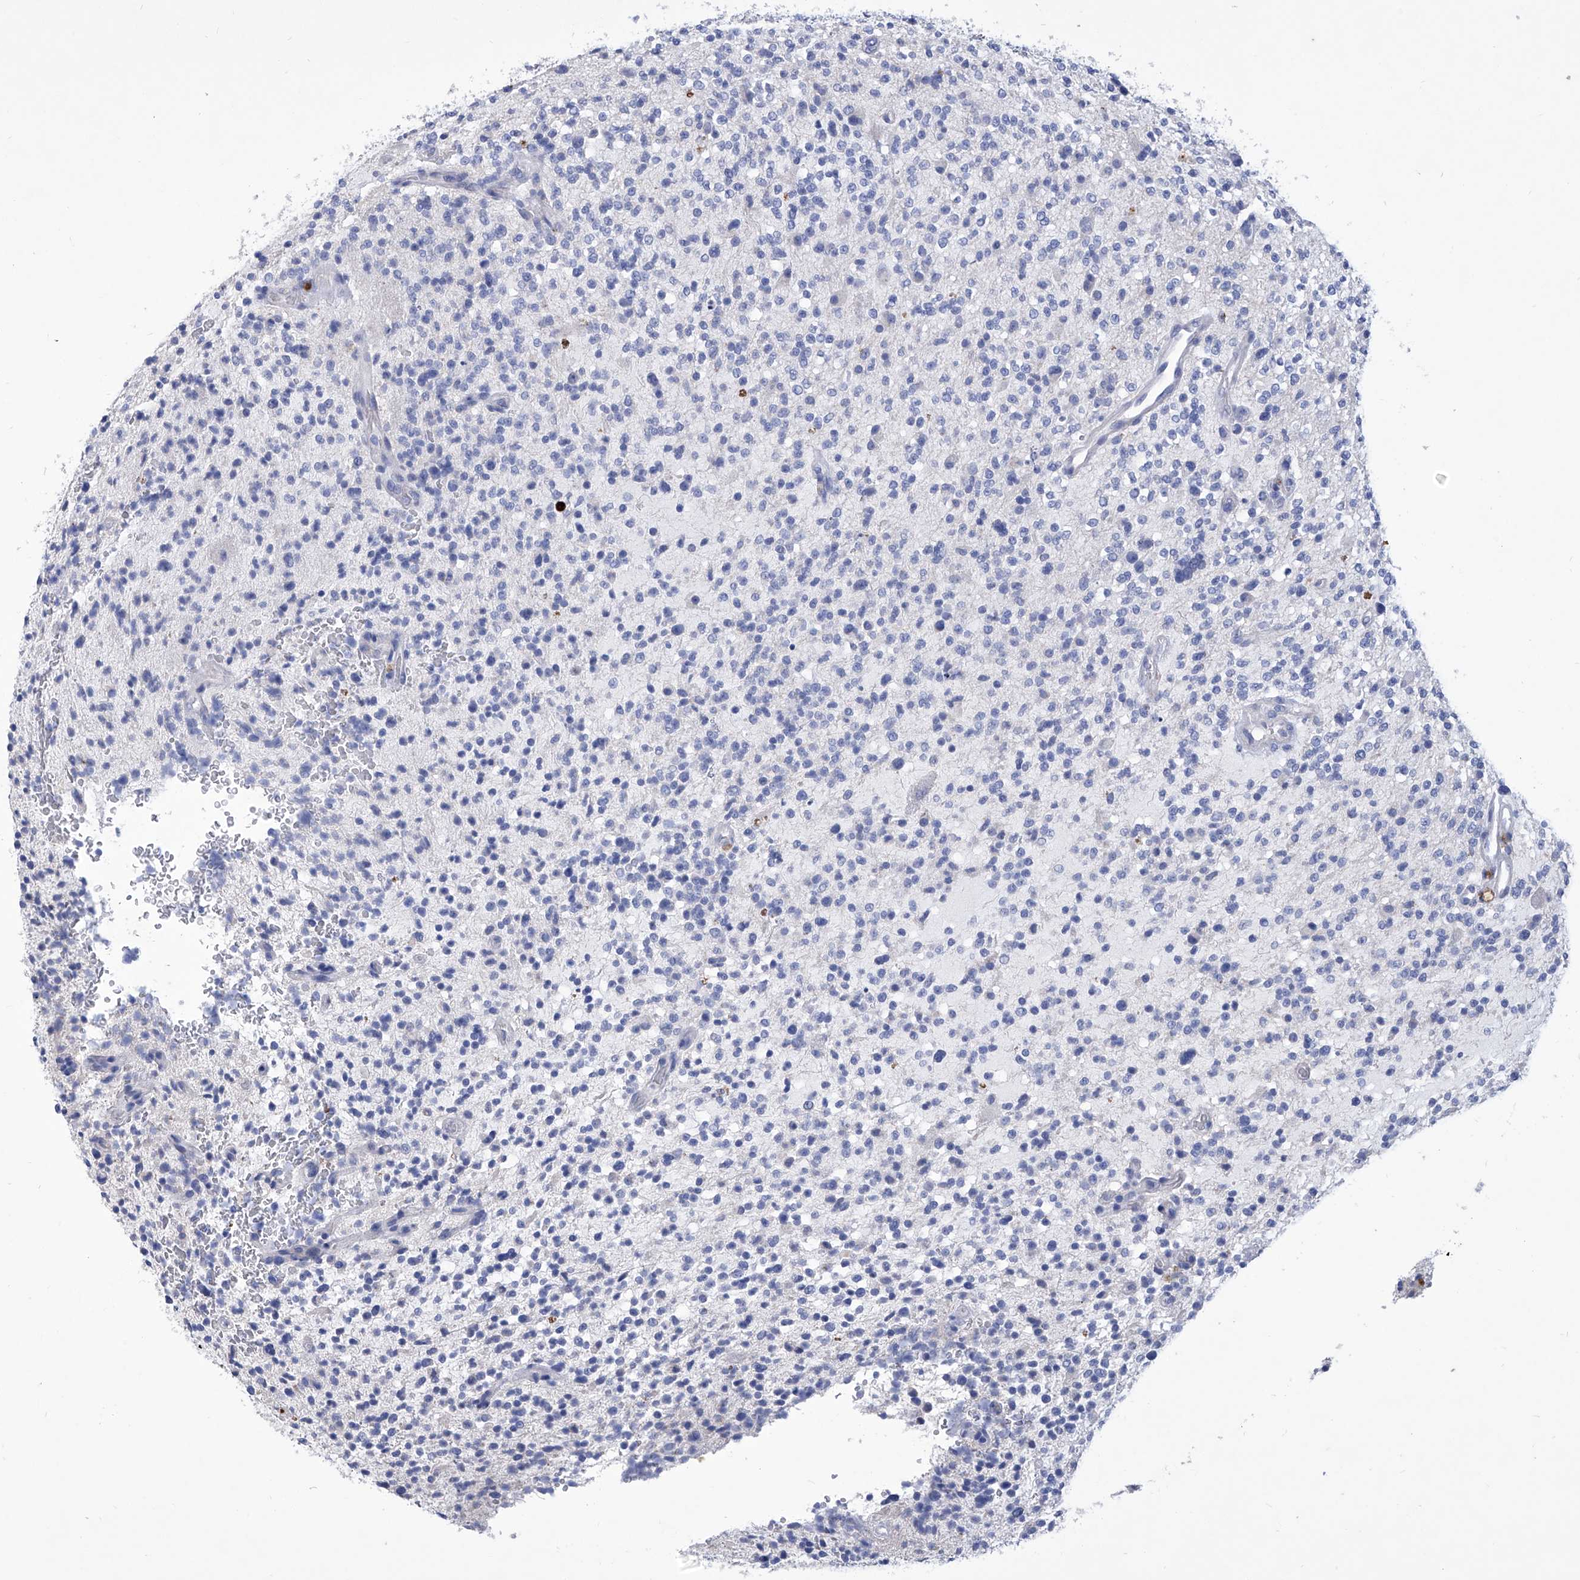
{"staining": {"intensity": "negative", "quantity": "none", "location": "none"}, "tissue": "glioma", "cell_type": "Tumor cells", "image_type": "cancer", "snomed": [{"axis": "morphology", "description": "Glioma, malignant, High grade"}, {"axis": "topography", "description": "Brain"}], "caption": "Protein analysis of glioma demonstrates no significant staining in tumor cells.", "gene": "IFNL2", "patient": {"sex": "male", "age": 48}}